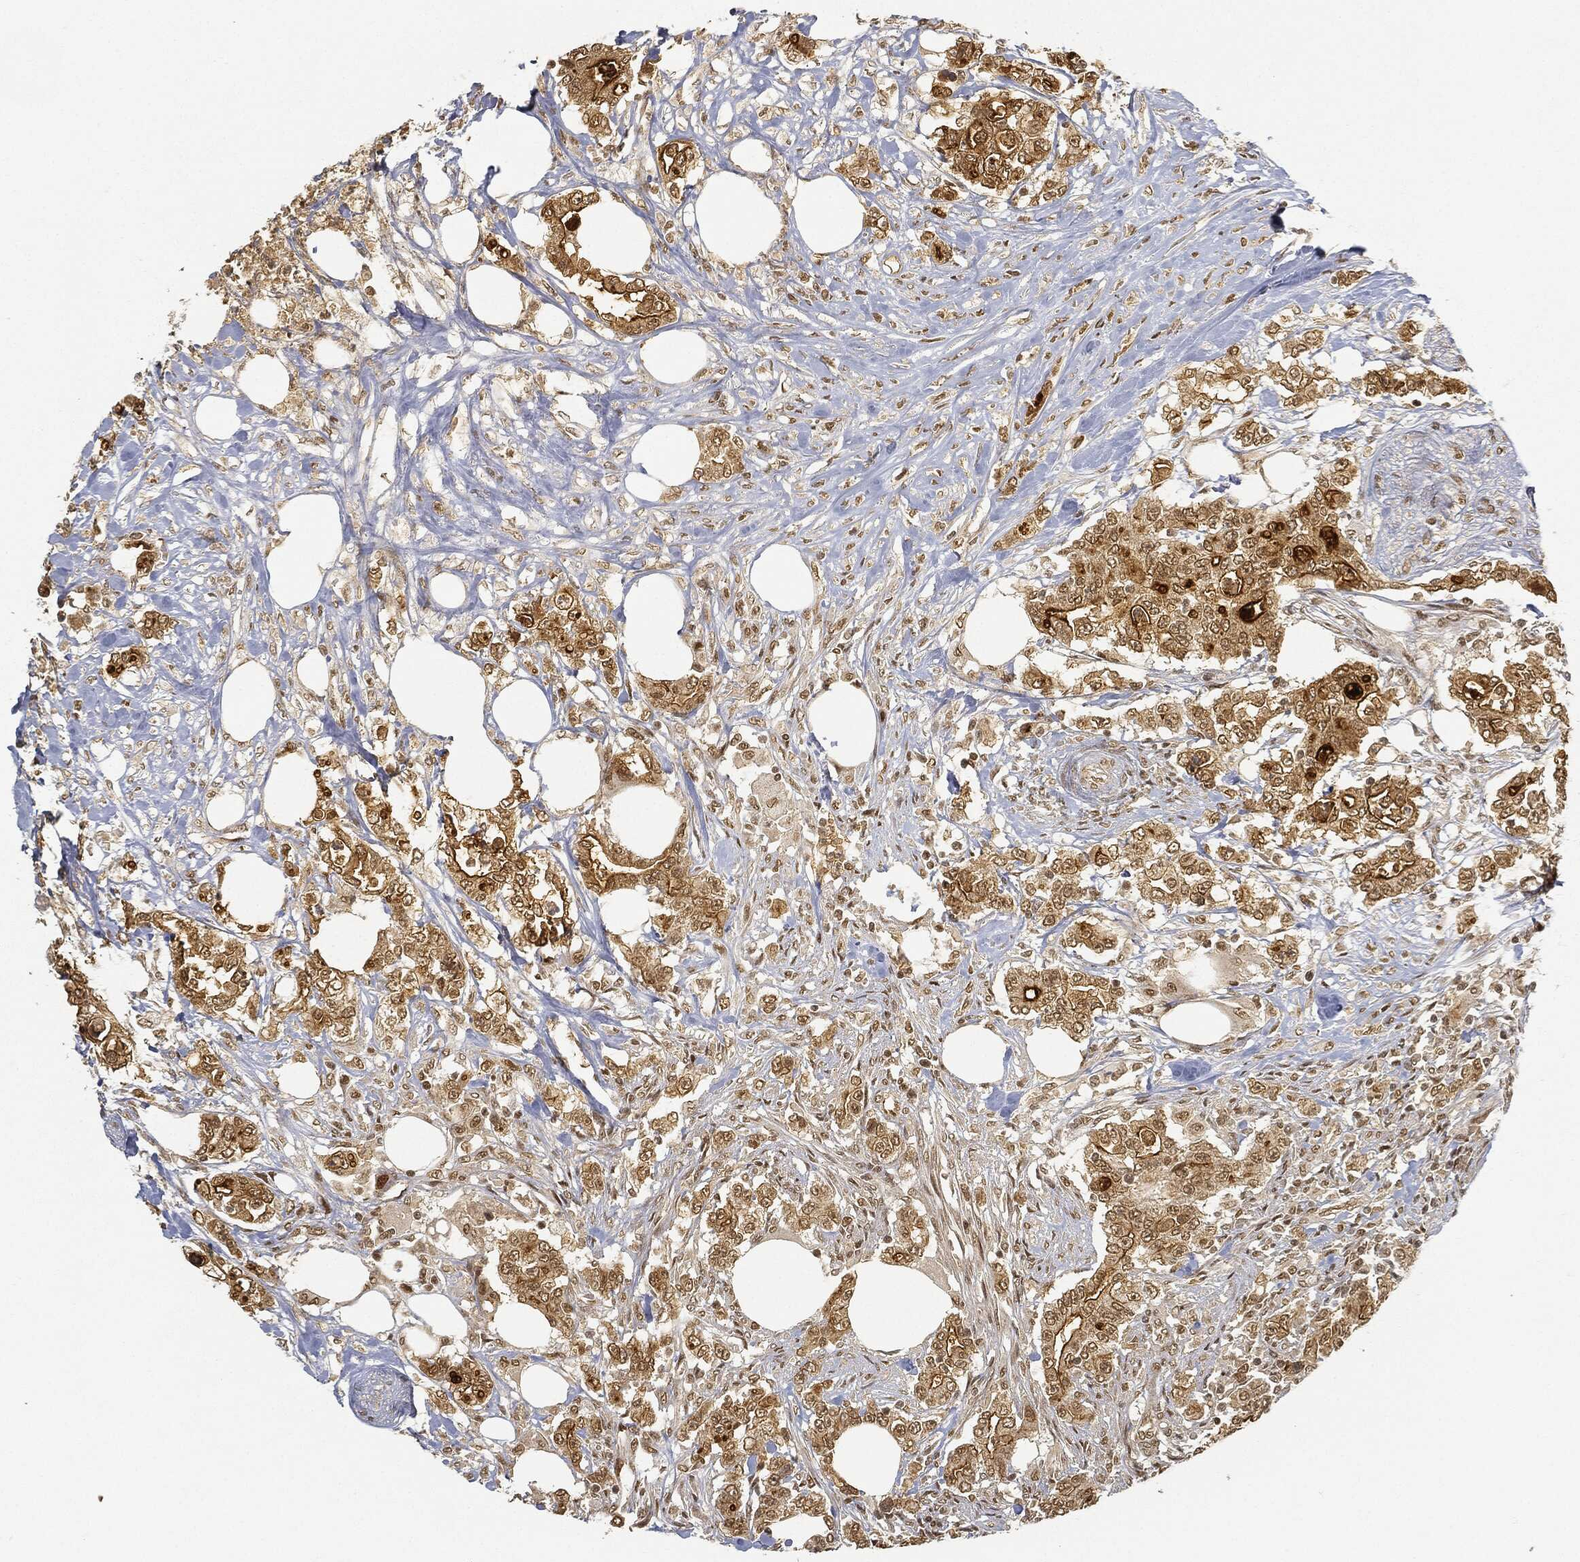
{"staining": {"intensity": "moderate", "quantity": ">75%", "location": "cytoplasmic/membranous,nuclear"}, "tissue": "colorectal cancer", "cell_type": "Tumor cells", "image_type": "cancer", "snomed": [{"axis": "morphology", "description": "Adenocarcinoma, NOS"}, {"axis": "topography", "description": "Colon"}], "caption": "Immunohistochemistry photomicrograph of human colorectal cancer stained for a protein (brown), which demonstrates medium levels of moderate cytoplasmic/membranous and nuclear staining in about >75% of tumor cells.", "gene": "CIB1", "patient": {"sex": "female", "age": 48}}